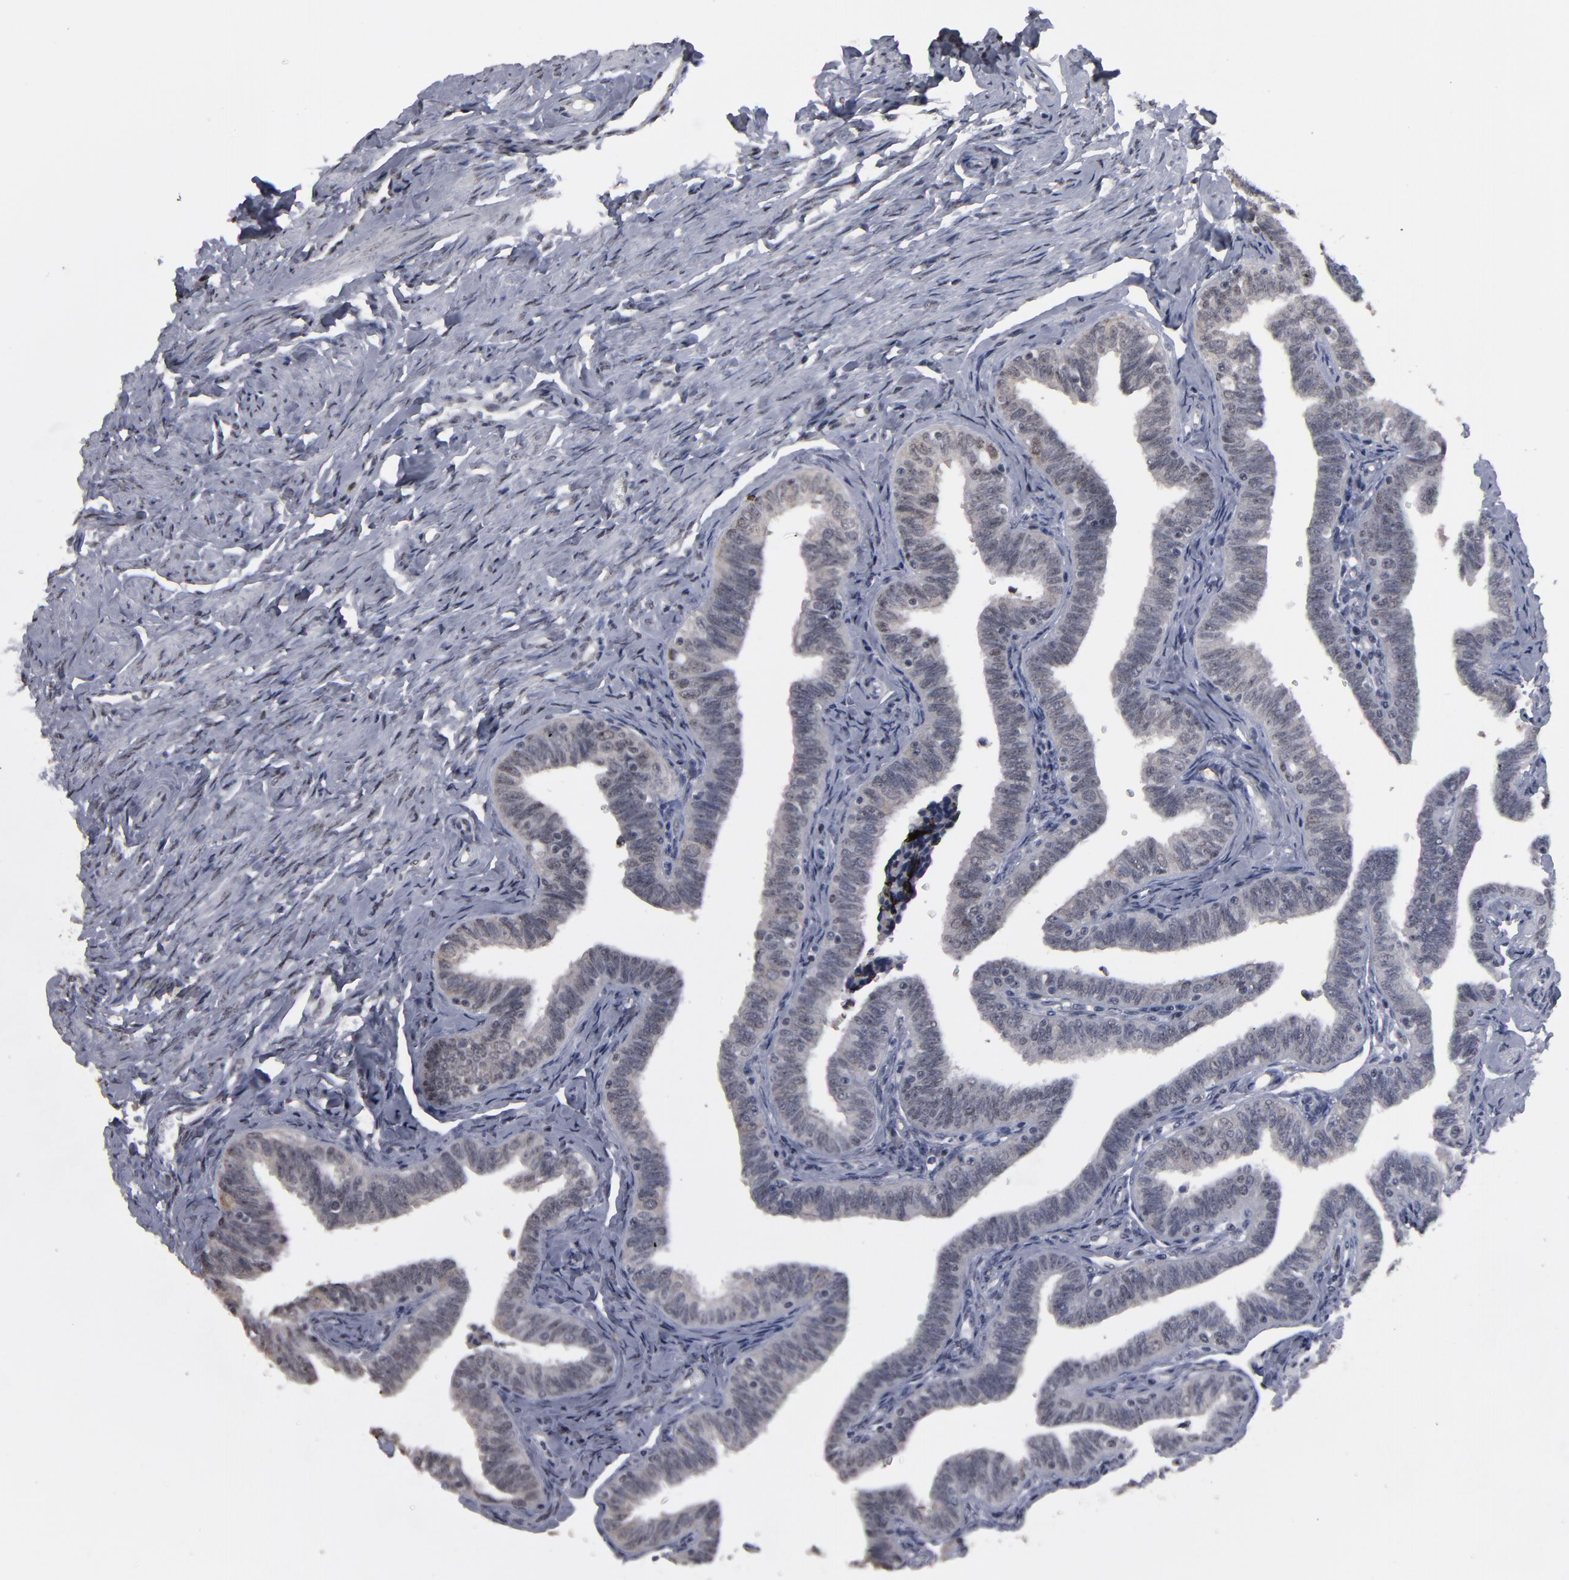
{"staining": {"intensity": "weak", "quantity": "25%-75%", "location": "nuclear"}, "tissue": "fallopian tube", "cell_type": "Glandular cells", "image_type": "normal", "snomed": [{"axis": "morphology", "description": "Normal tissue, NOS"}, {"axis": "topography", "description": "Fallopian tube"}, {"axis": "topography", "description": "Ovary"}], "caption": "IHC of normal human fallopian tube displays low levels of weak nuclear positivity in about 25%-75% of glandular cells. Immunohistochemistry stains the protein of interest in brown and the nuclei are stained blue.", "gene": "SSRP1", "patient": {"sex": "female", "age": 69}}